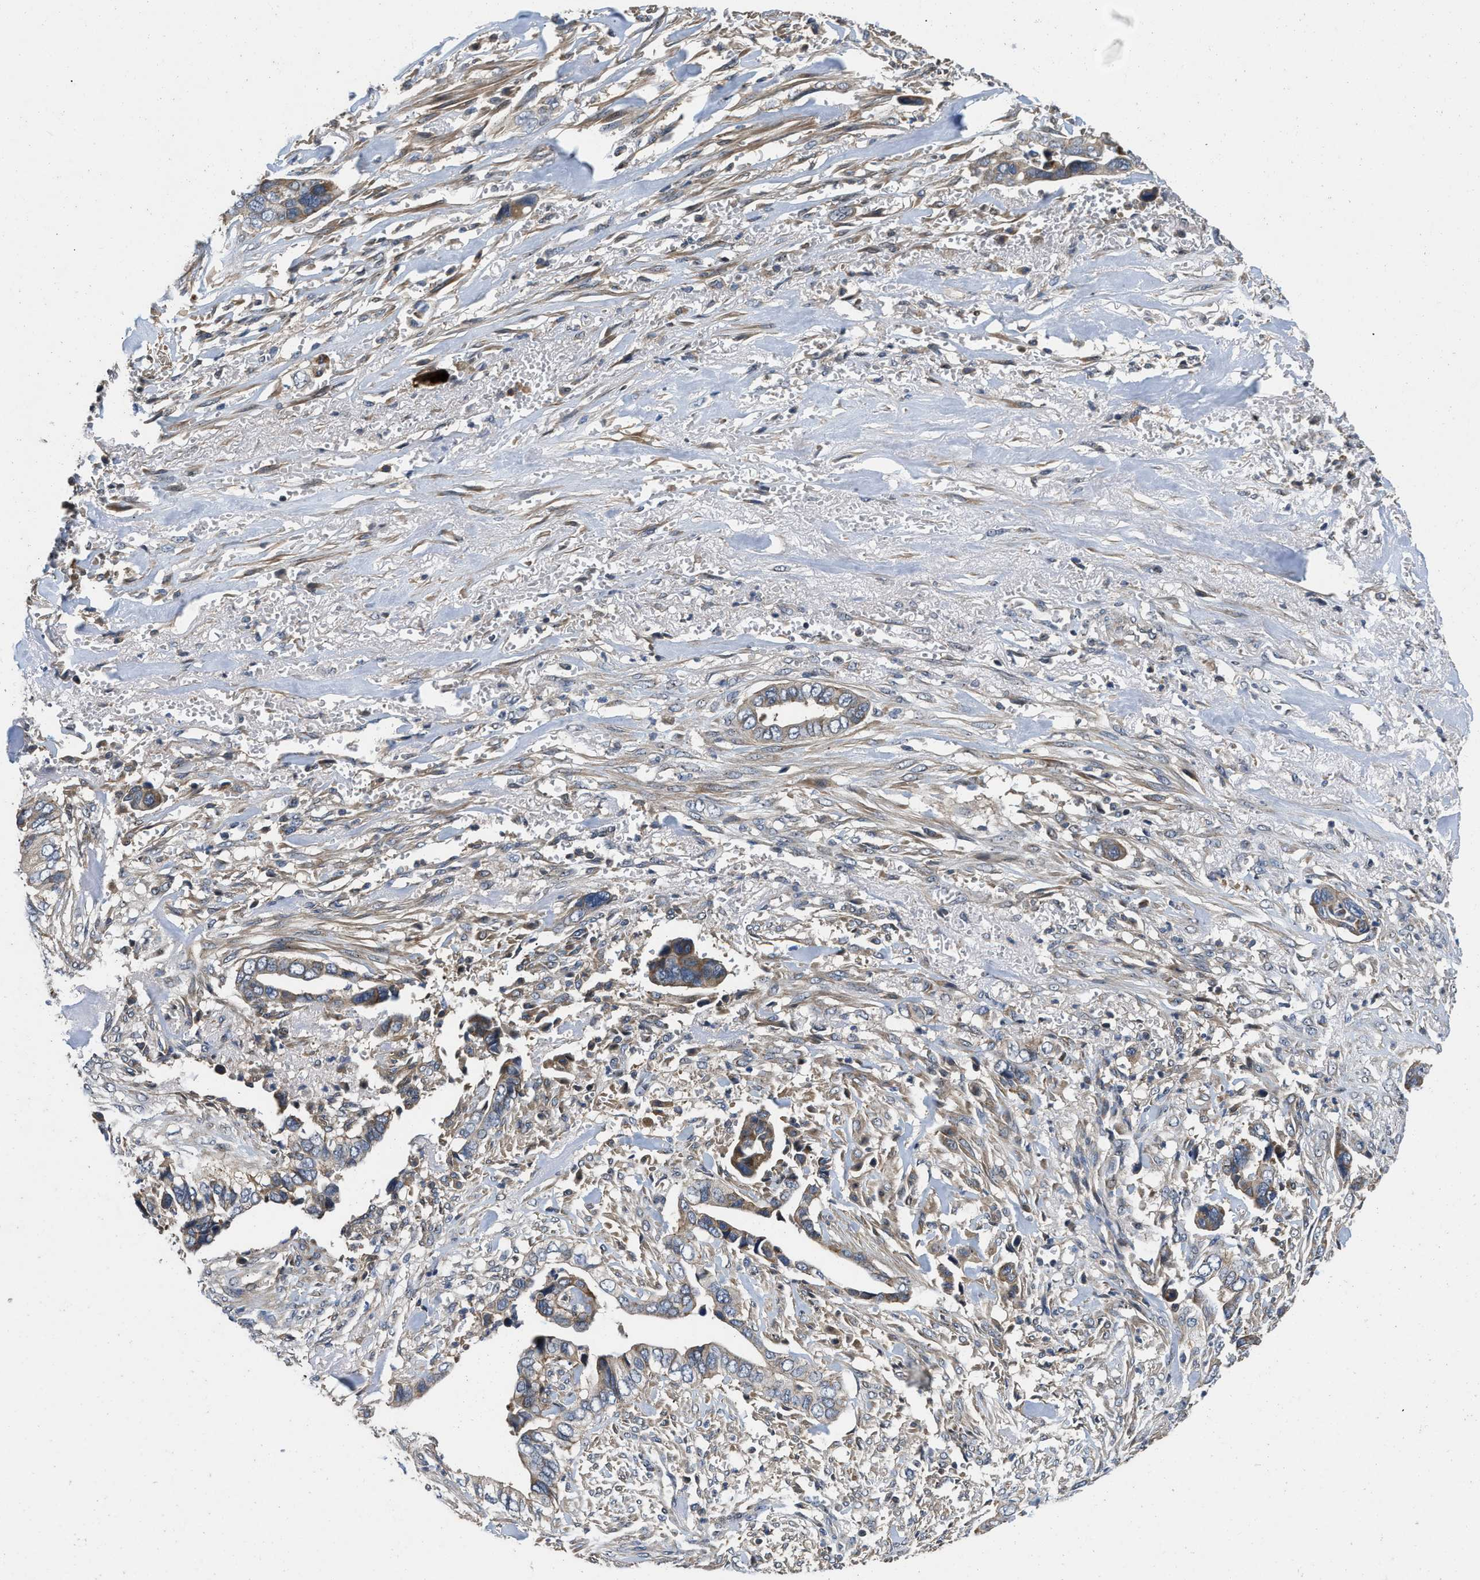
{"staining": {"intensity": "moderate", "quantity": "<25%", "location": "cytoplasmic/membranous"}, "tissue": "liver cancer", "cell_type": "Tumor cells", "image_type": "cancer", "snomed": [{"axis": "morphology", "description": "Cholangiocarcinoma"}, {"axis": "topography", "description": "Liver"}], "caption": "High-power microscopy captured an immunohistochemistry (IHC) histopathology image of cholangiocarcinoma (liver), revealing moderate cytoplasmic/membranous expression in about <25% of tumor cells.", "gene": "PRDM14", "patient": {"sex": "female", "age": 79}}